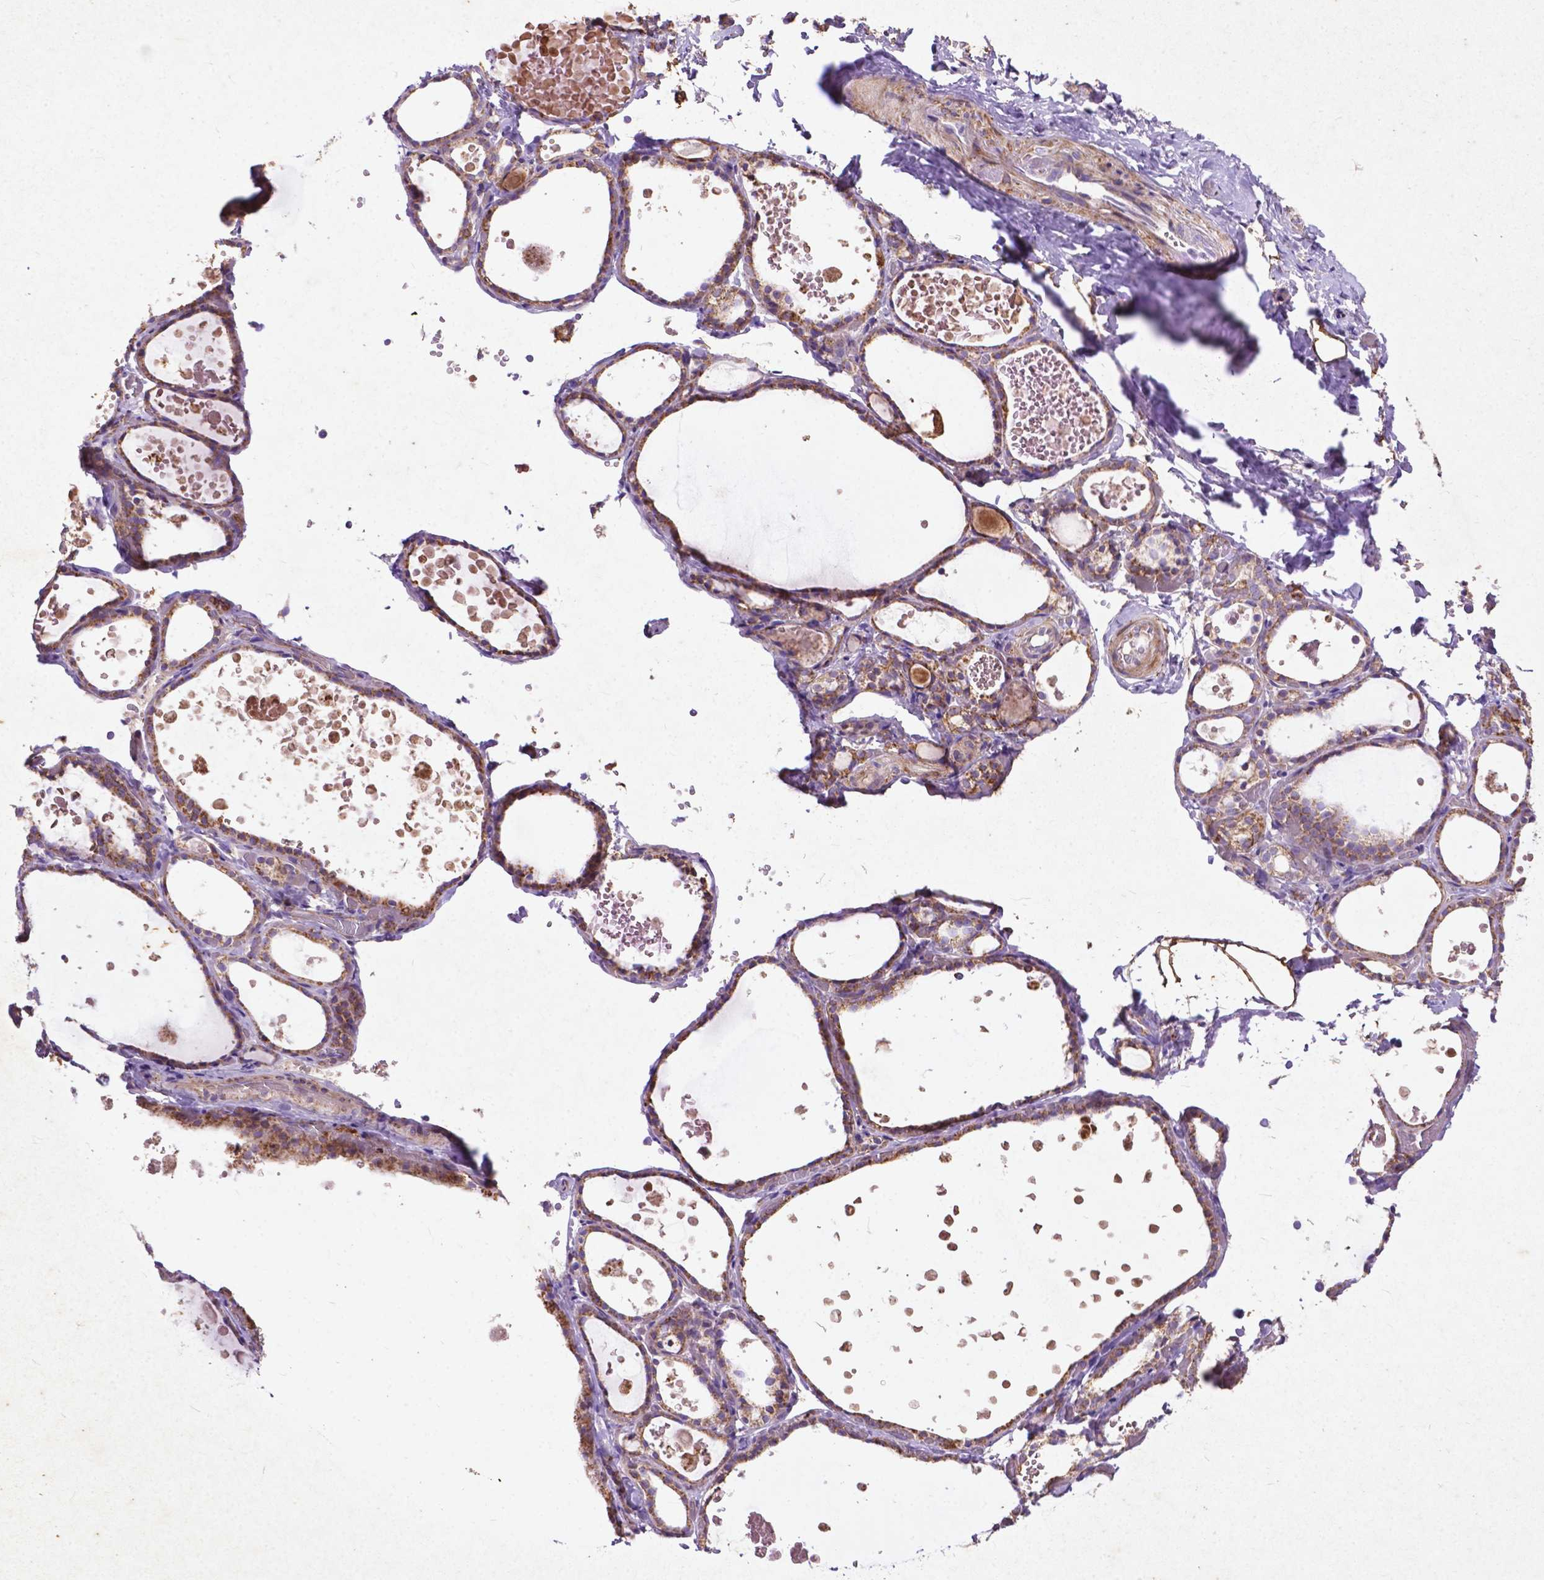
{"staining": {"intensity": "strong", "quantity": "25%-75%", "location": "cytoplasmic/membranous"}, "tissue": "thyroid gland", "cell_type": "Glandular cells", "image_type": "normal", "snomed": [{"axis": "morphology", "description": "Normal tissue, NOS"}, {"axis": "topography", "description": "Thyroid gland"}], "caption": "The immunohistochemical stain shows strong cytoplasmic/membranous expression in glandular cells of unremarkable thyroid gland.", "gene": "THEGL", "patient": {"sex": "female", "age": 56}}